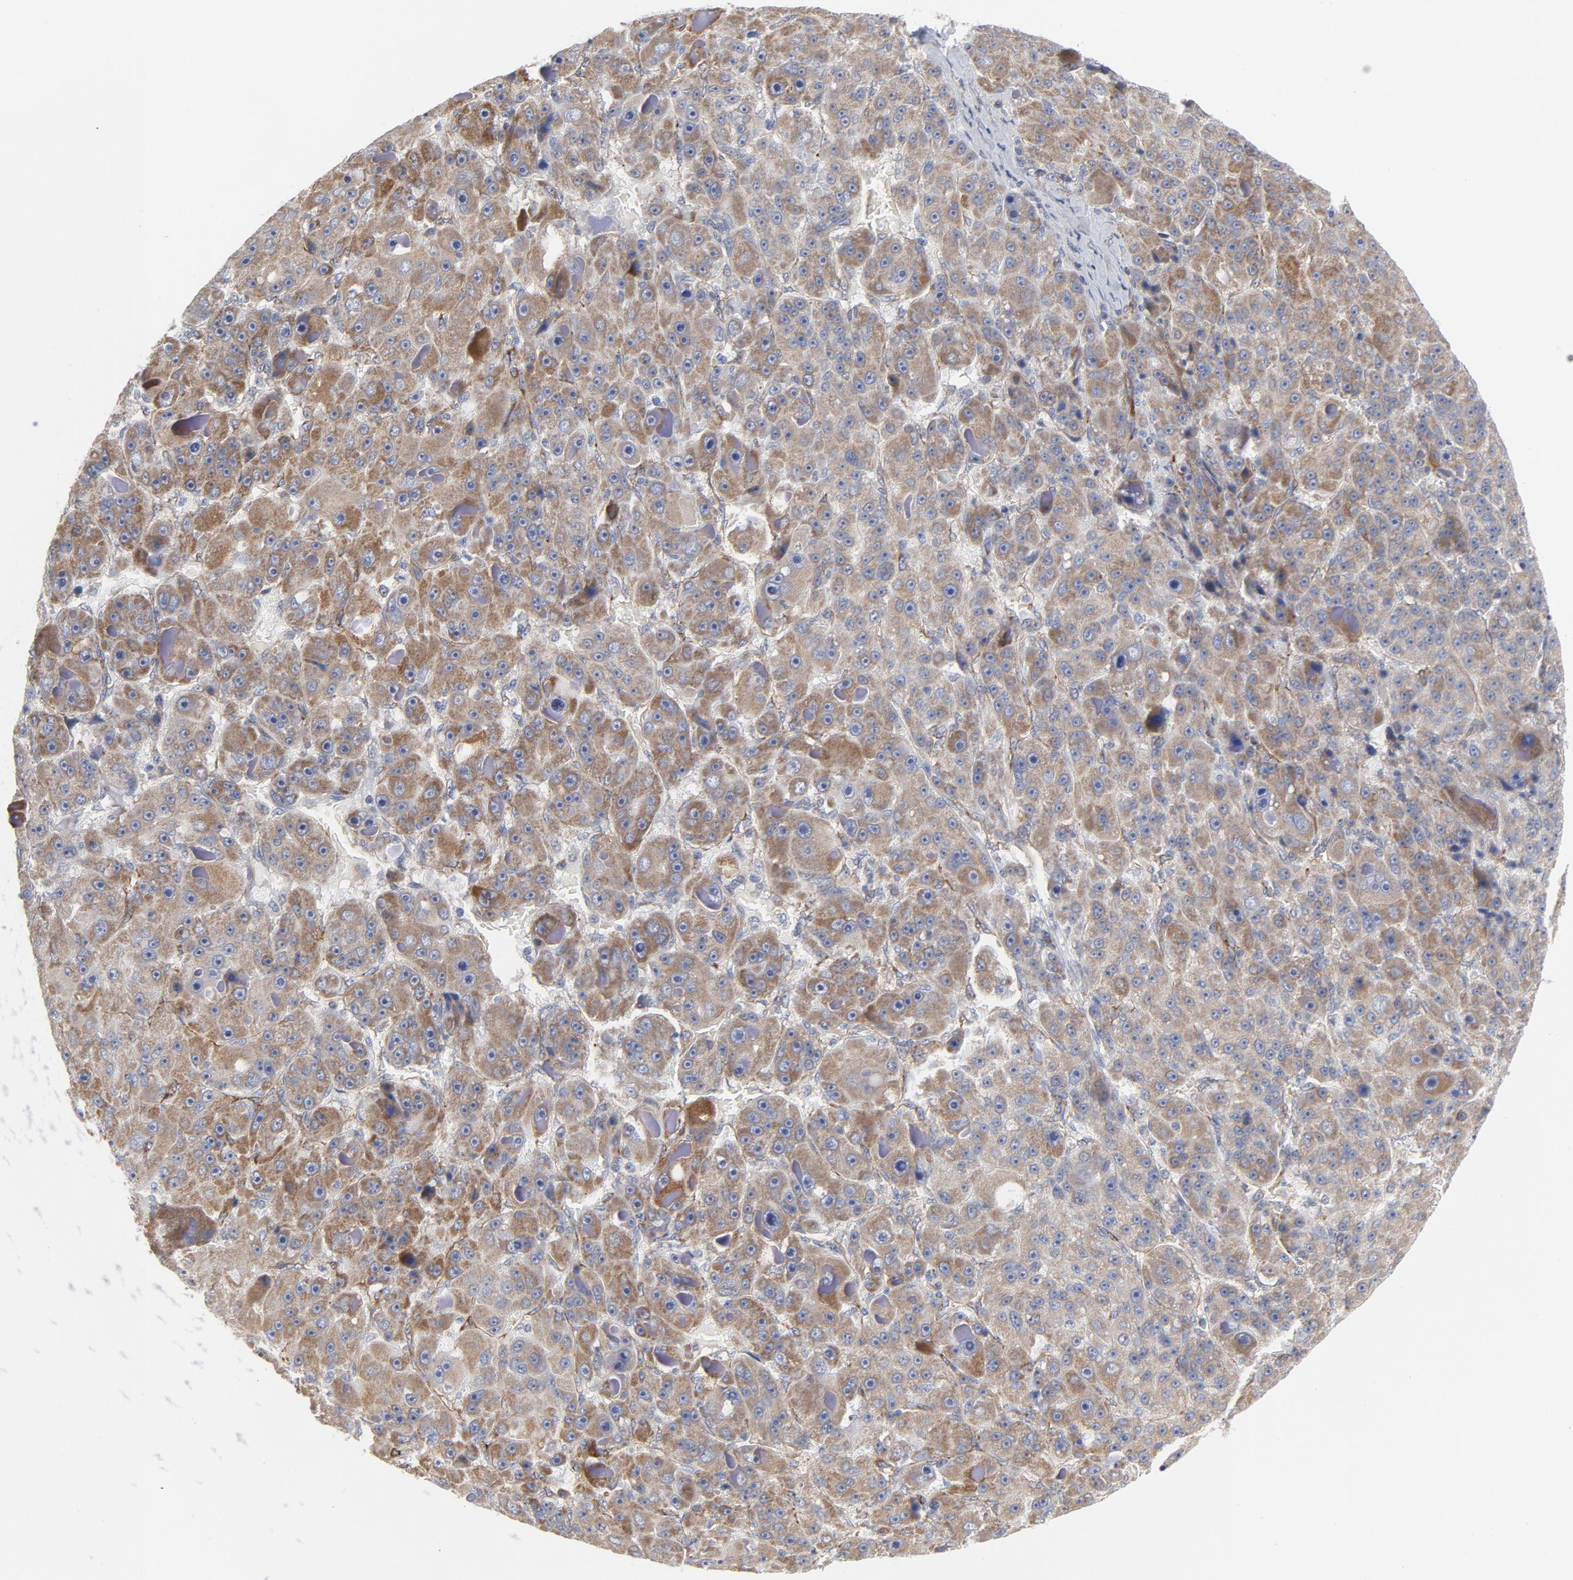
{"staining": {"intensity": "moderate", "quantity": ">75%", "location": "cytoplasmic/membranous"}, "tissue": "liver cancer", "cell_type": "Tumor cells", "image_type": "cancer", "snomed": [{"axis": "morphology", "description": "Carcinoma, Hepatocellular, NOS"}, {"axis": "topography", "description": "Liver"}], "caption": "Moderate cytoplasmic/membranous positivity for a protein is identified in approximately >75% of tumor cells of liver cancer (hepatocellular carcinoma) using IHC.", "gene": "OXA1L", "patient": {"sex": "male", "age": 76}}